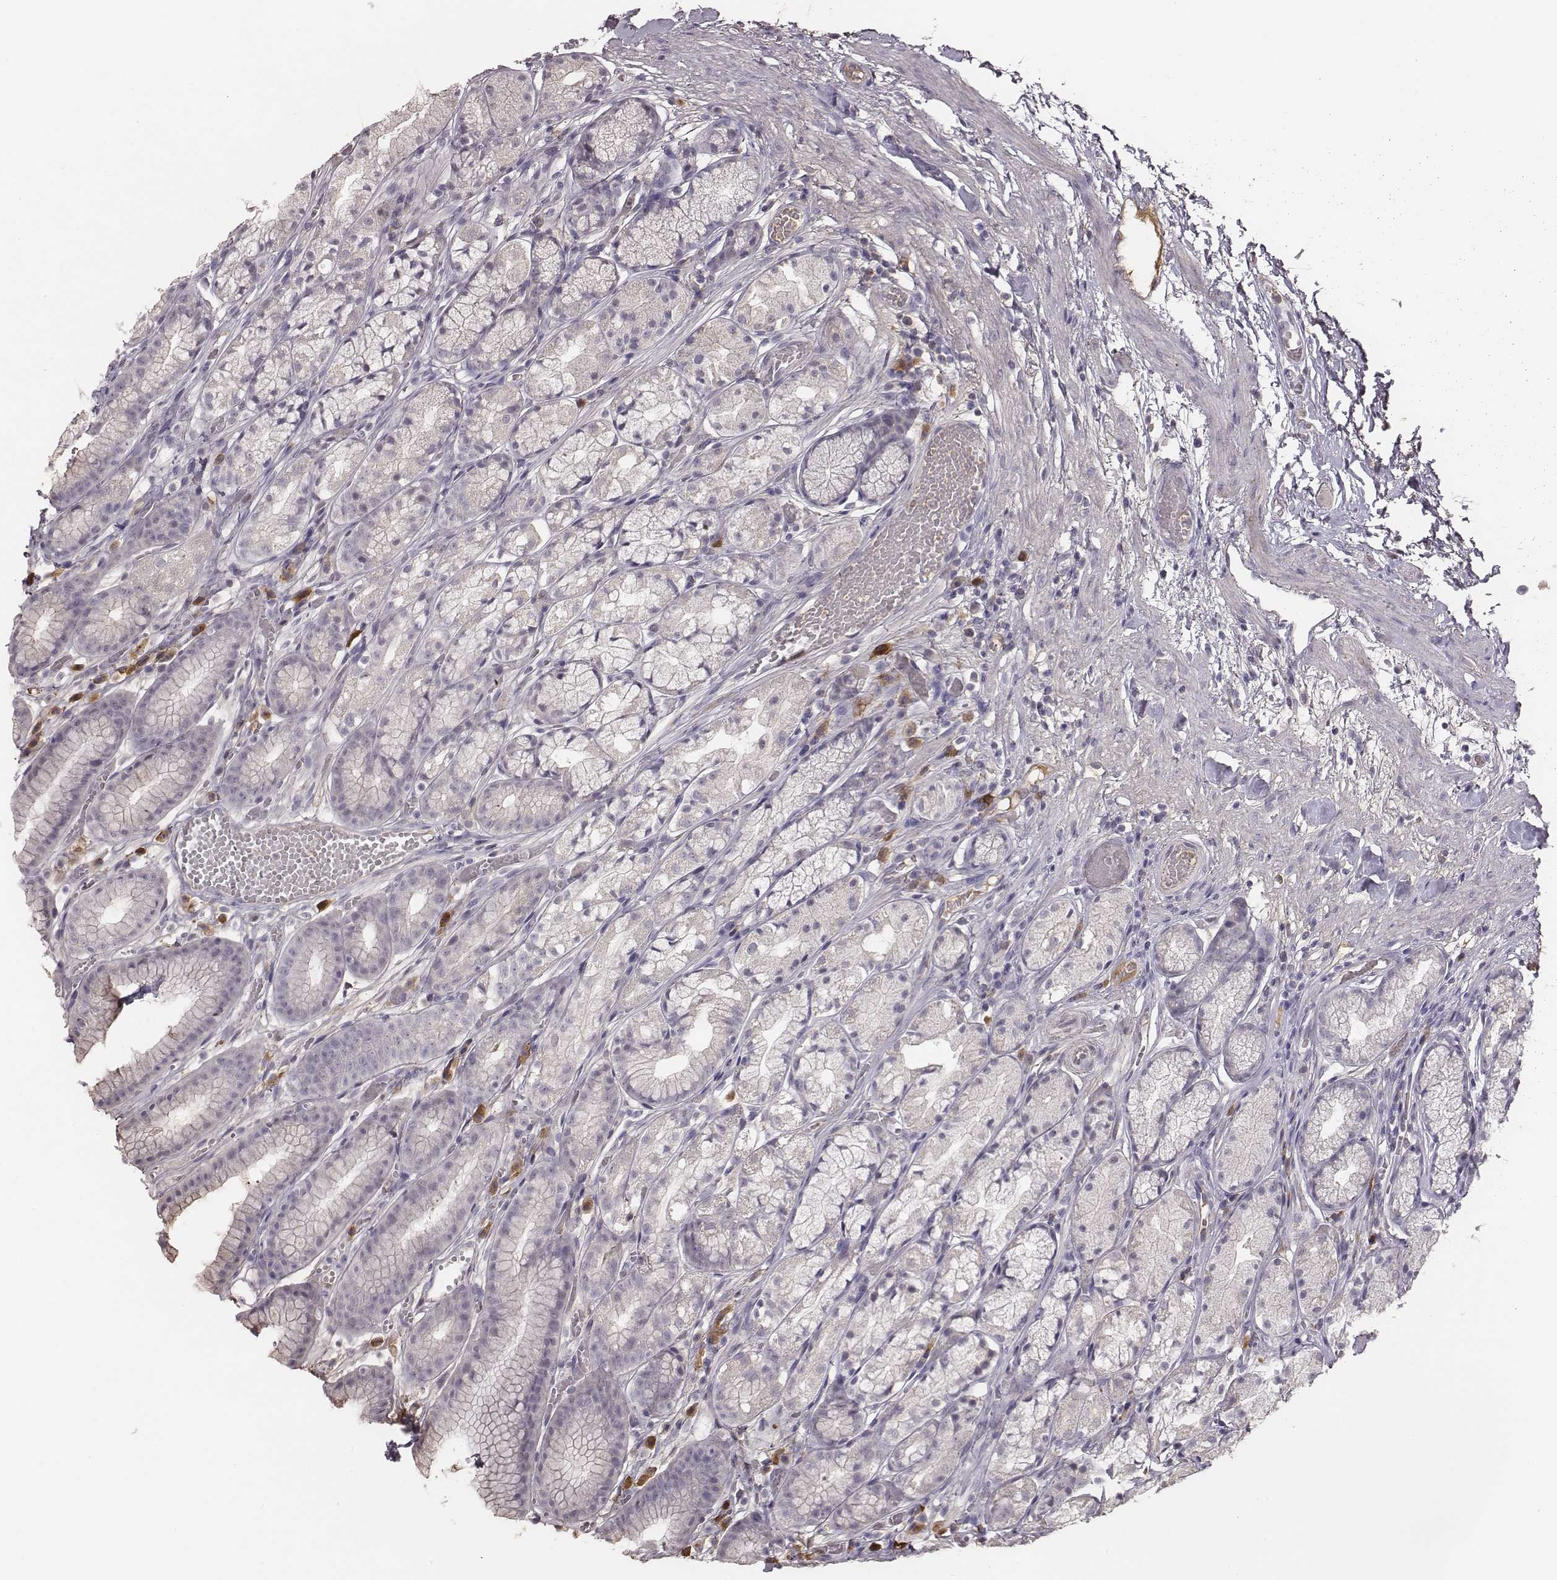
{"staining": {"intensity": "negative", "quantity": "none", "location": "none"}, "tissue": "stomach", "cell_type": "Glandular cells", "image_type": "normal", "snomed": [{"axis": "morphology", "description": "Normal tissue, NOS"}, {"axis": "topography", "description": "Stomach"}], "caption": "This photomicrograph is of benign stomach stained with immunohistochemistry (IHC) to label a protein in brown with the nuclei are counter-stained blue. There is no expression in glandular cells.", "gene": "SLC22A6", "patient": {"sex": "male", "age": 70}}